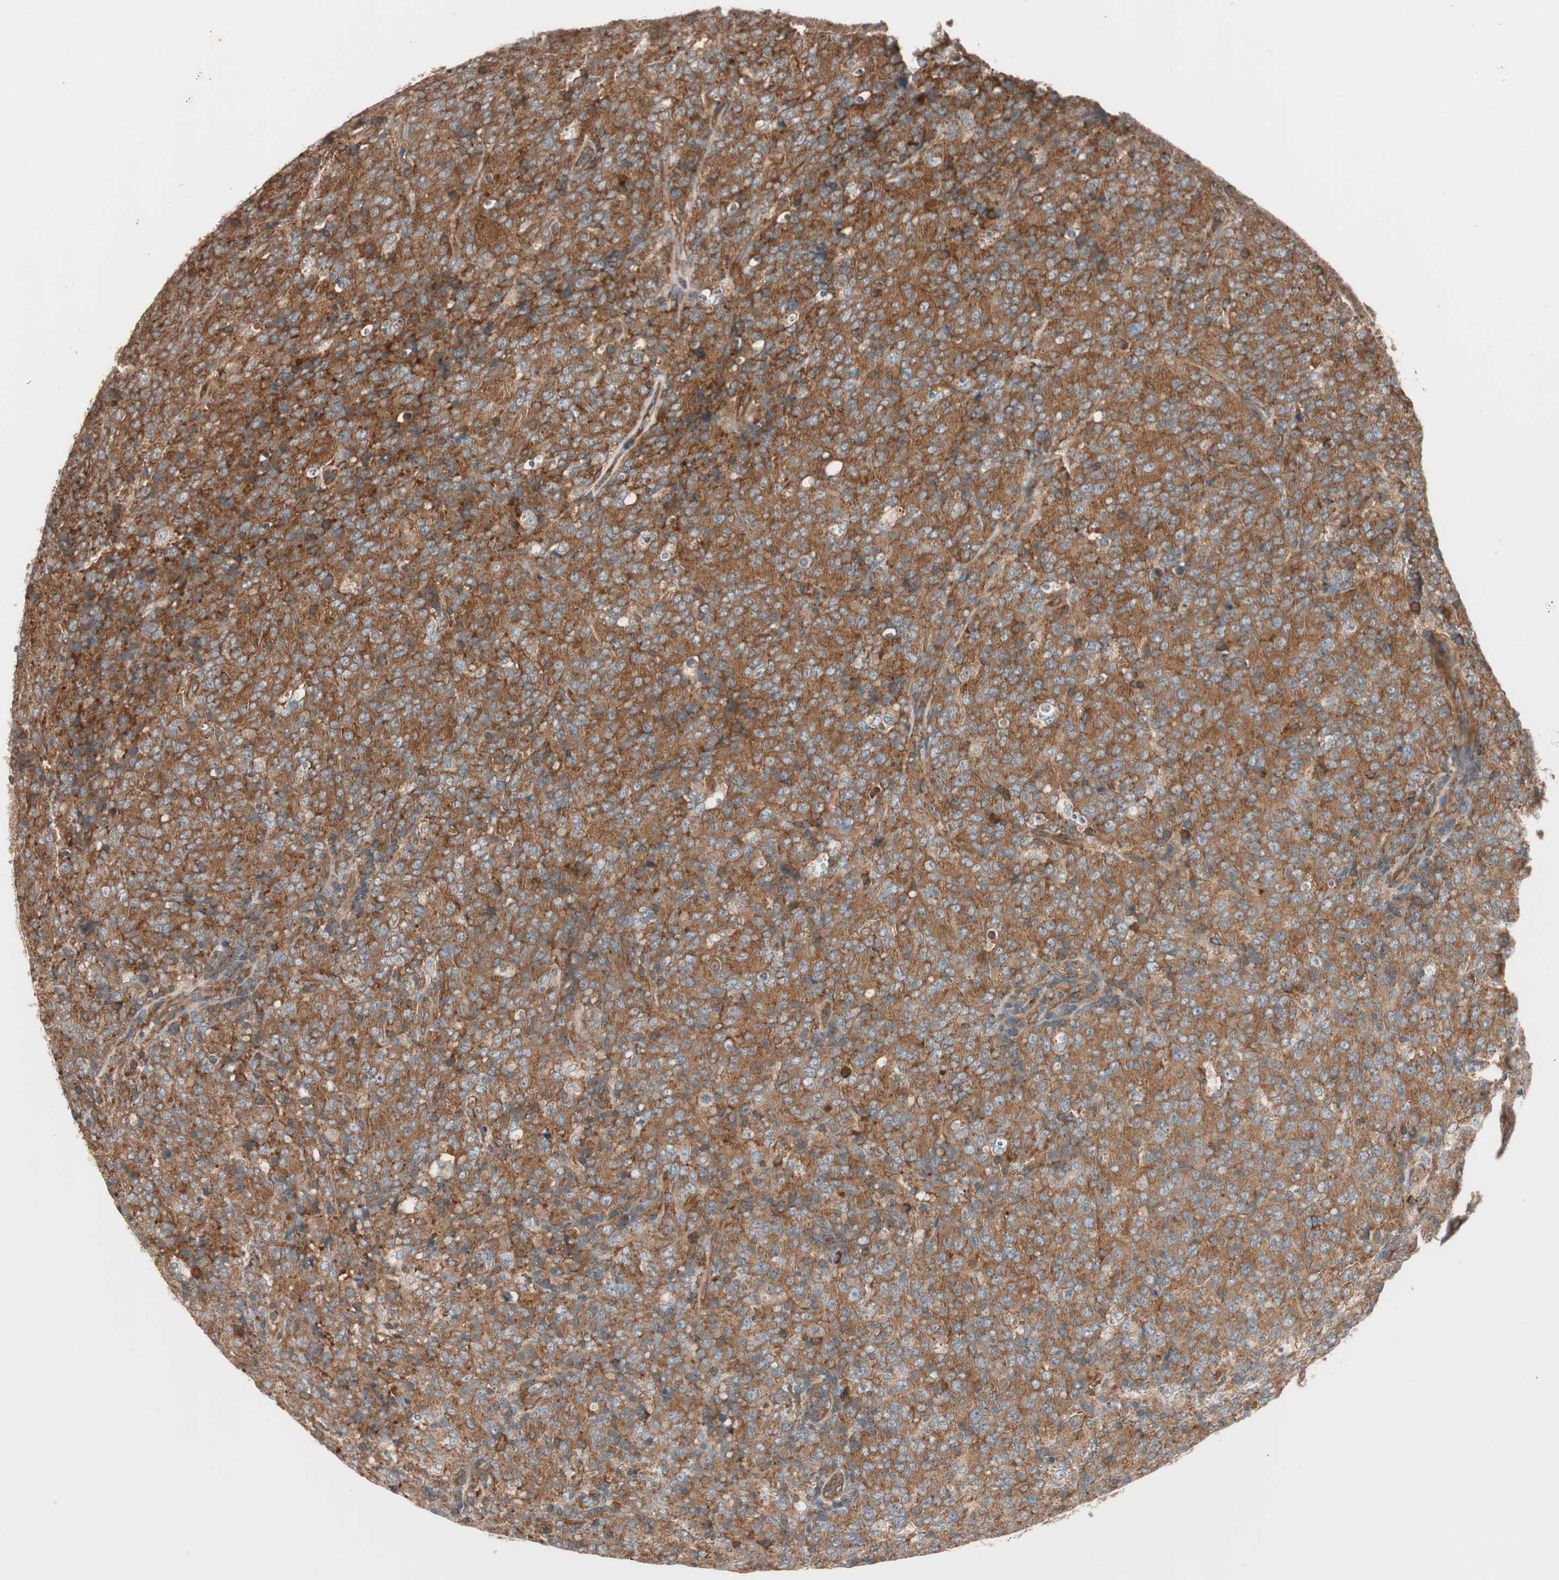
{"staining": {"intensity": "strong", "quantity": ">75%", "location": "cytoplasmic/membranous"}, "tissue": "lymphoma", "cell_type": "Tumor cells", "image_type": "cancer", "snomed": [{"axis": "morphology", "description": "Malignant lymphoma, non-Hodgkin's type, High grade"}, {"axis": "topography", "description": "Tonsil"}], "caption": "There is high levels of strong cytoplasmic/membranous expression in tumor cells of high-grade malignant lymphoma, non-Hodgkin's type, as demonstrated by immunohistochemical staining (brown color).", "gene": "WASL", "patient": {"sex": "female", "age": 36}}